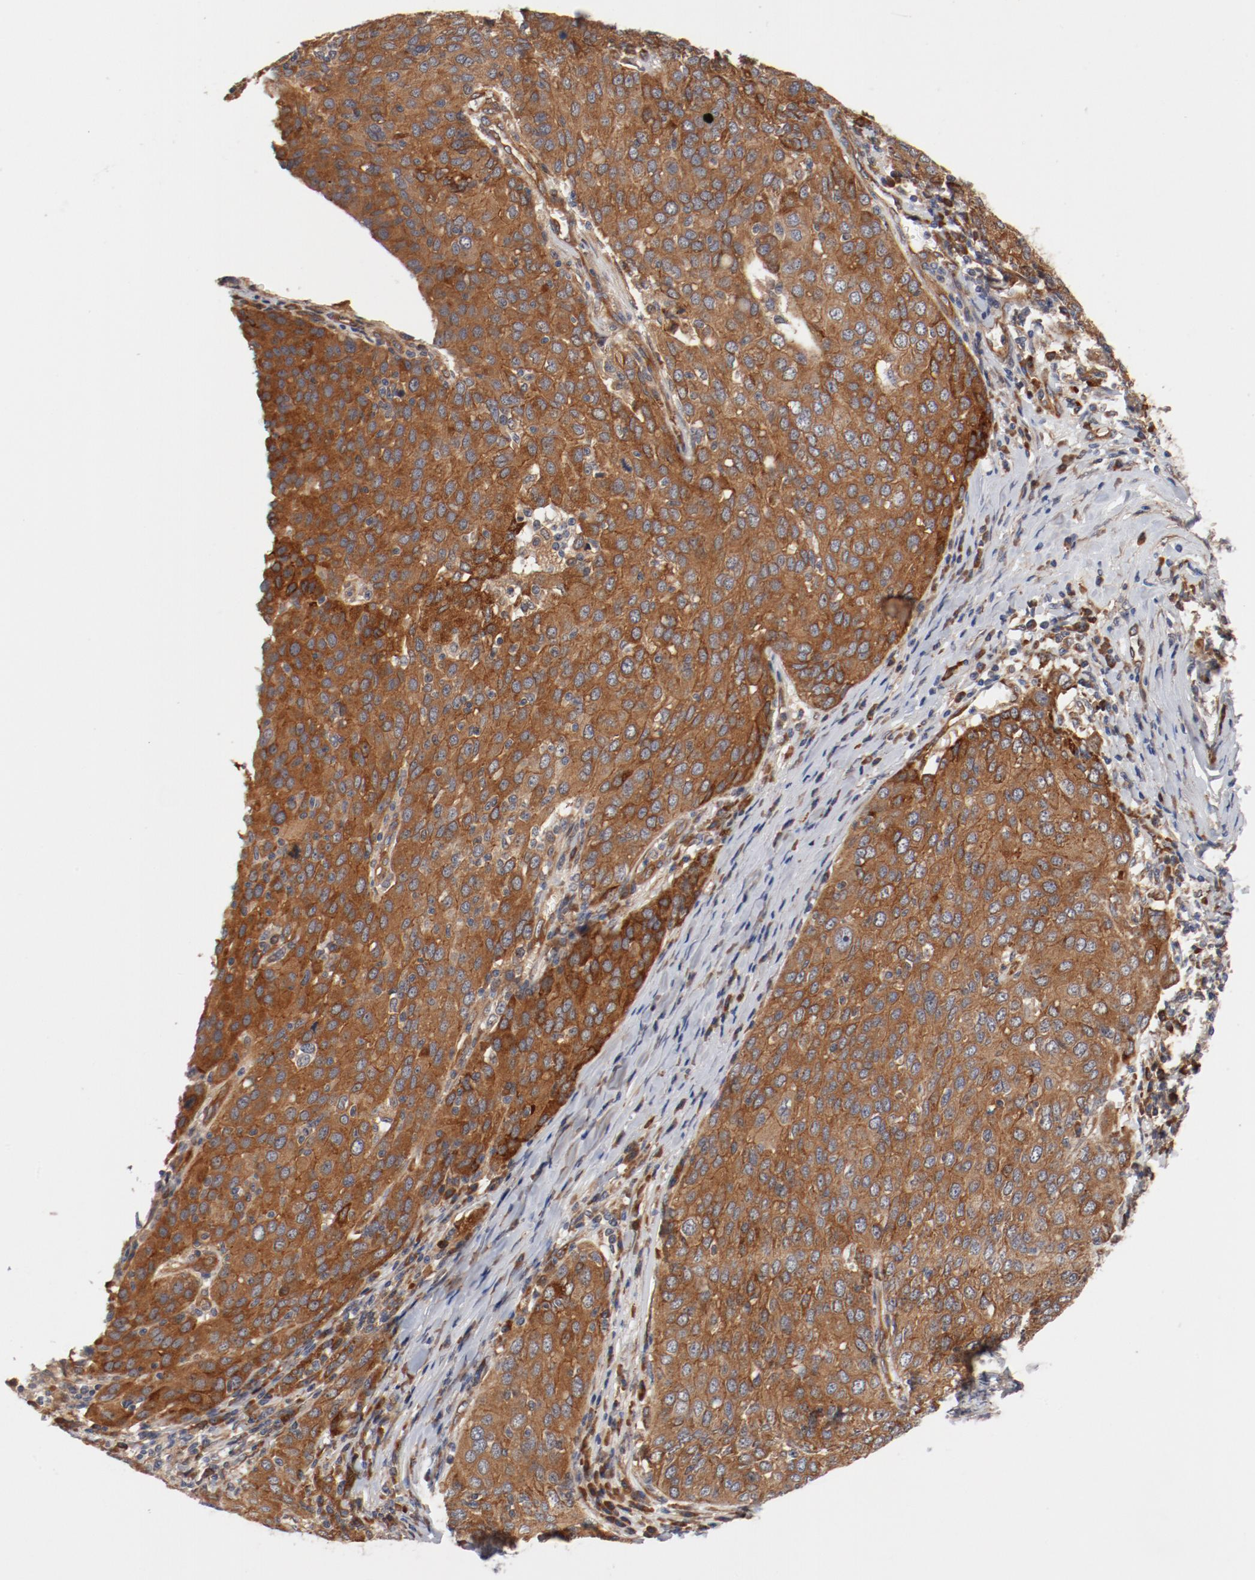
{"staining": {"intensity": "moderate", "quantity": ">75%", "location": "cytoplasmic/membranous"}, "tissue": "ovarian cancer", "cell_type": "Tumor cells", "image_type": "cancer", "snomed": [{"axis": "morphology", "description": "Carcinoma, endometroid"}, {"axis": "topography", "description": "Ovary"}], "caption": "Brown immunohistochemical staining in ovarian endometroid carcinoma exhibits moderate cytoplasmic/membranous staining in approximately >75% of tumor cells. The protein is shown in brown color, while the nuclei are stained blue.", "gene": "PITPNM2", "patient": {"sex": "female", "age": 50}}